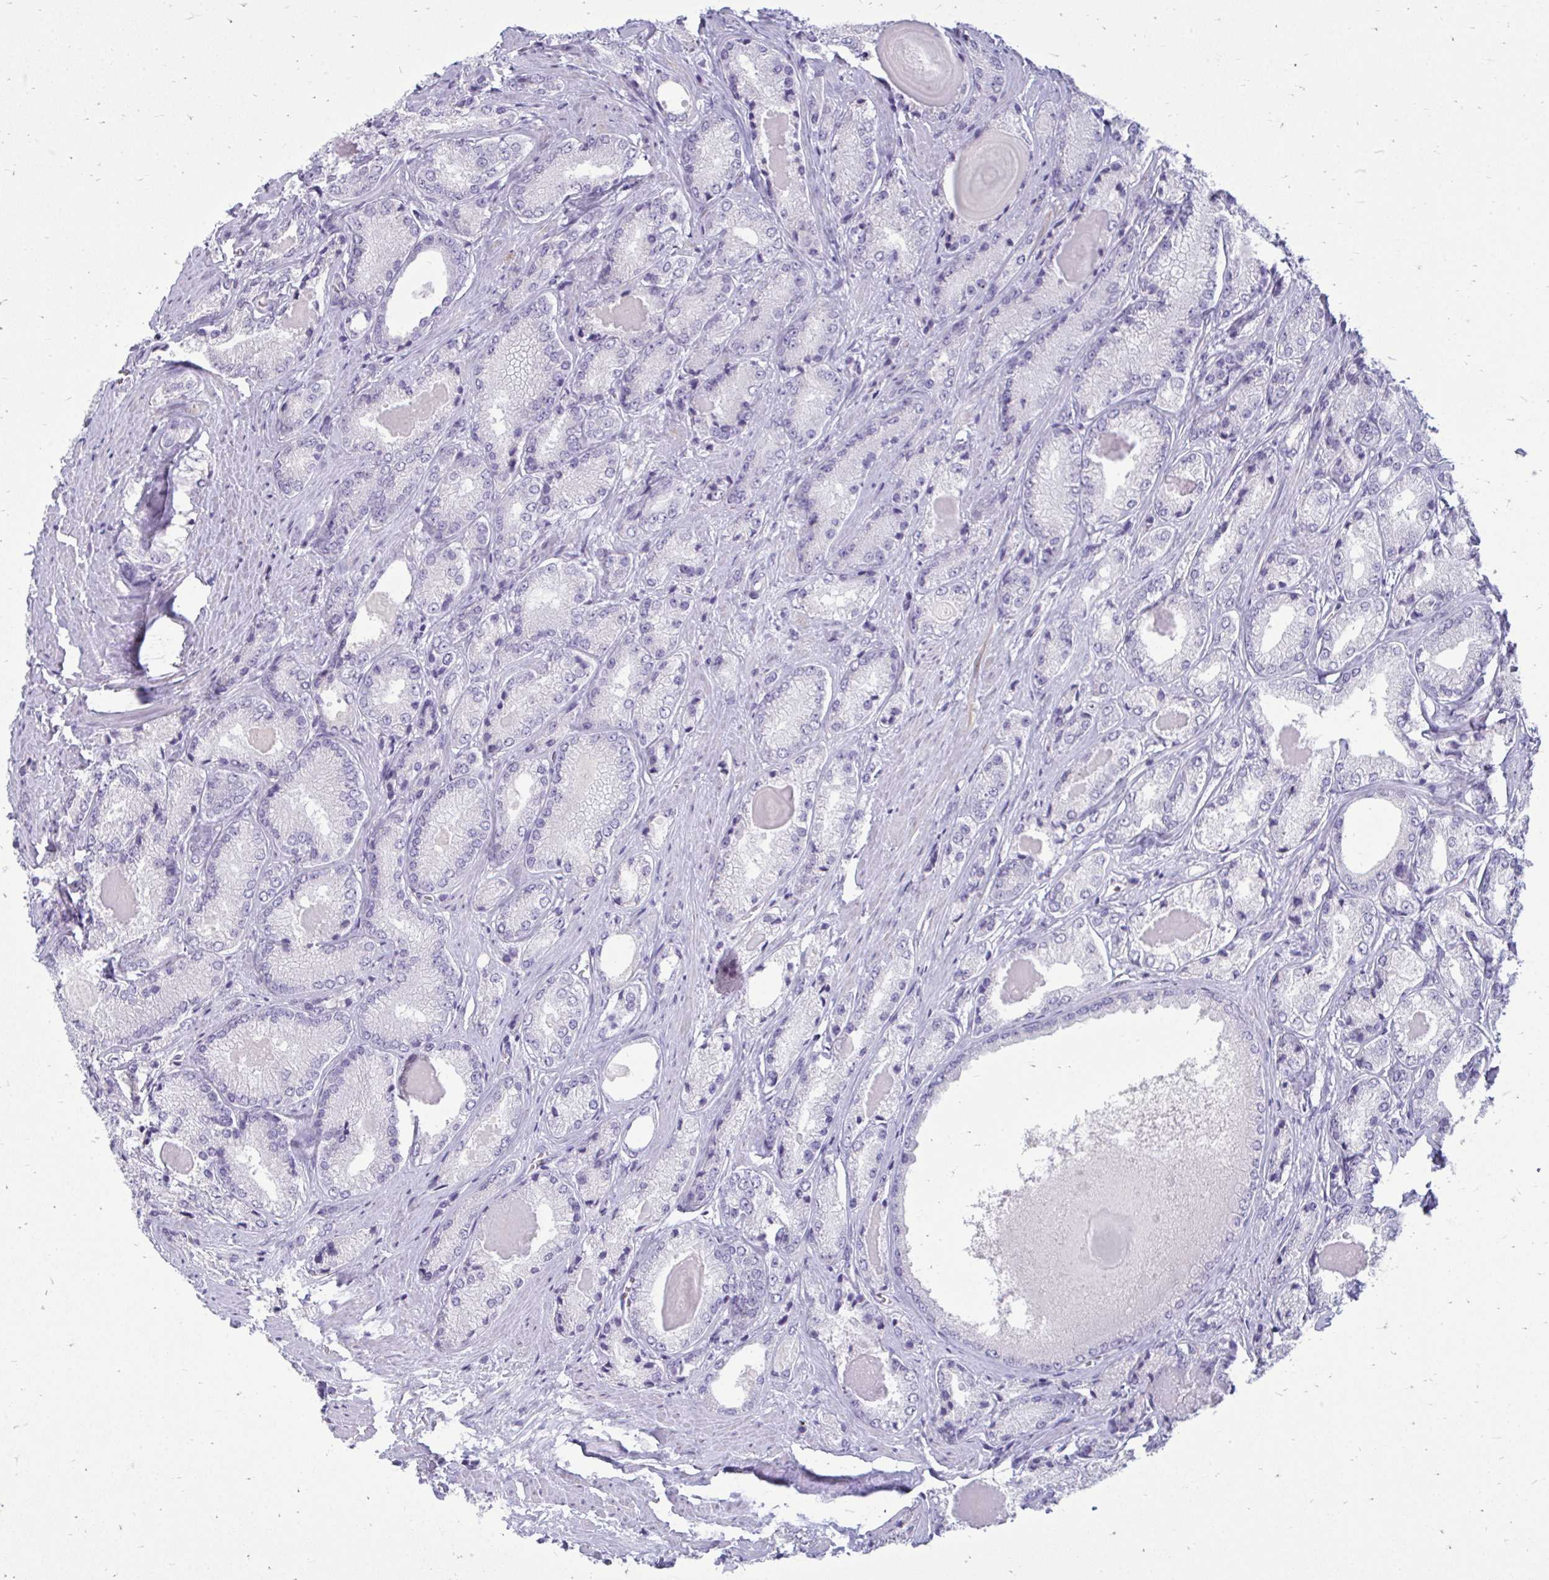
{"staining": {"intensity": "negative", "quantity": "none", "location": "none"}, "tissue": "prostate cancer", "cell_type": "Tumor cells", "image_type": "cancer", "snomed": [{"axis": "morphology", "description": "Adenocarcinoma, NOS"}, {"axis": "morphology", "description": "Adenocarcinoma, Low grade"}, {"axis": "topography", "description": "Prostate"}], "caption": "Tumor cells show no significant positivity in prostate cancer.", "gene": "FABP3", "patient": {"sex": "male", "age": 68}}